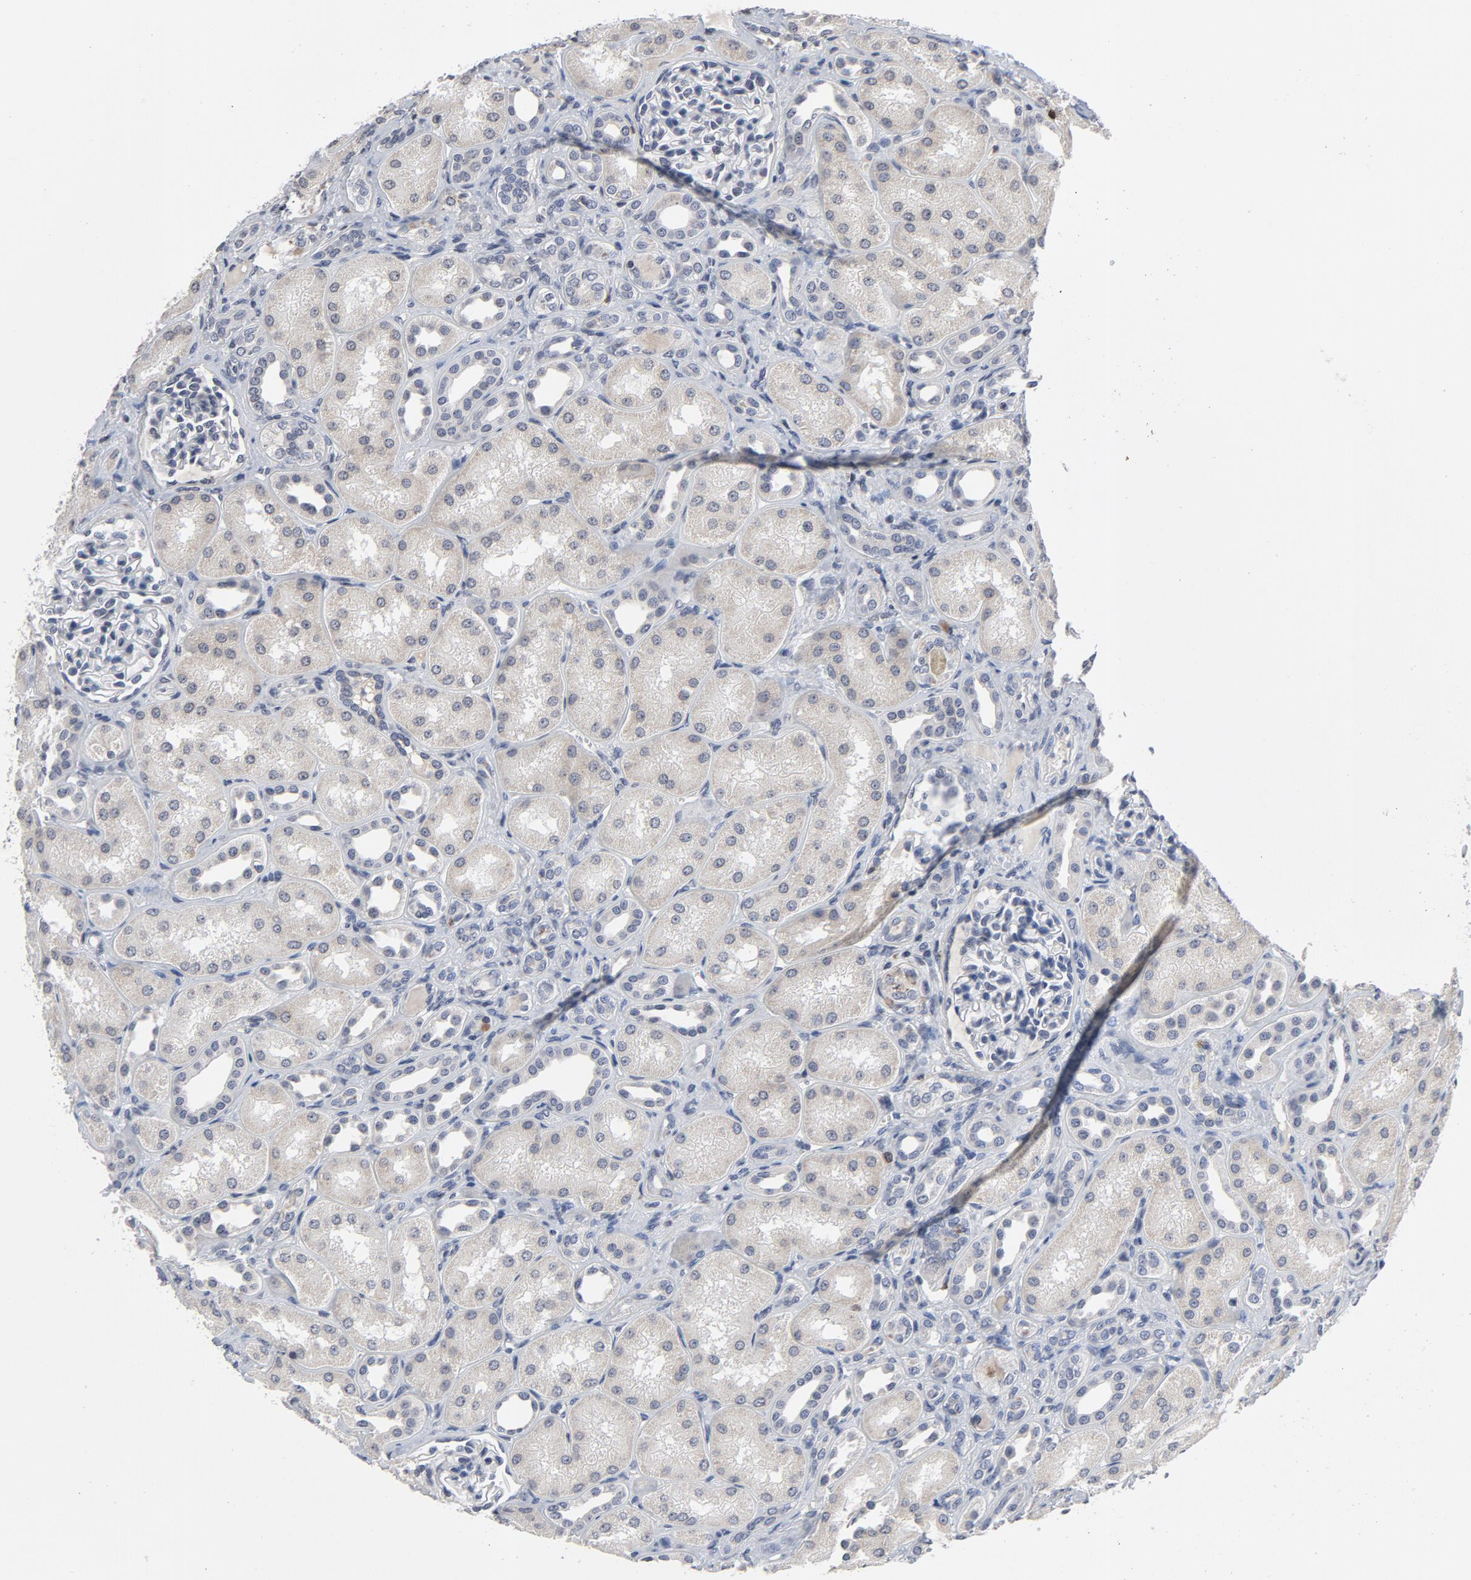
{"staining": {"intensity": "negative", "quantity": "none", "location": "none"}, "tissue": "kidney", "cell_type": "Cells in glomeruli", "image_type": "normal", "snomed": [{"axis": "morphology", "description": "Normal tissue, NOS"}, {"axis": "topography", "description": "Kidney"}], "caption": "DAB immunohistochemical staining of unremarkable kidney demonstrates no significant staining in cells in glomeruli.", "gene": "TCL1A", "patient": {"sex": "male", "age": 7}}